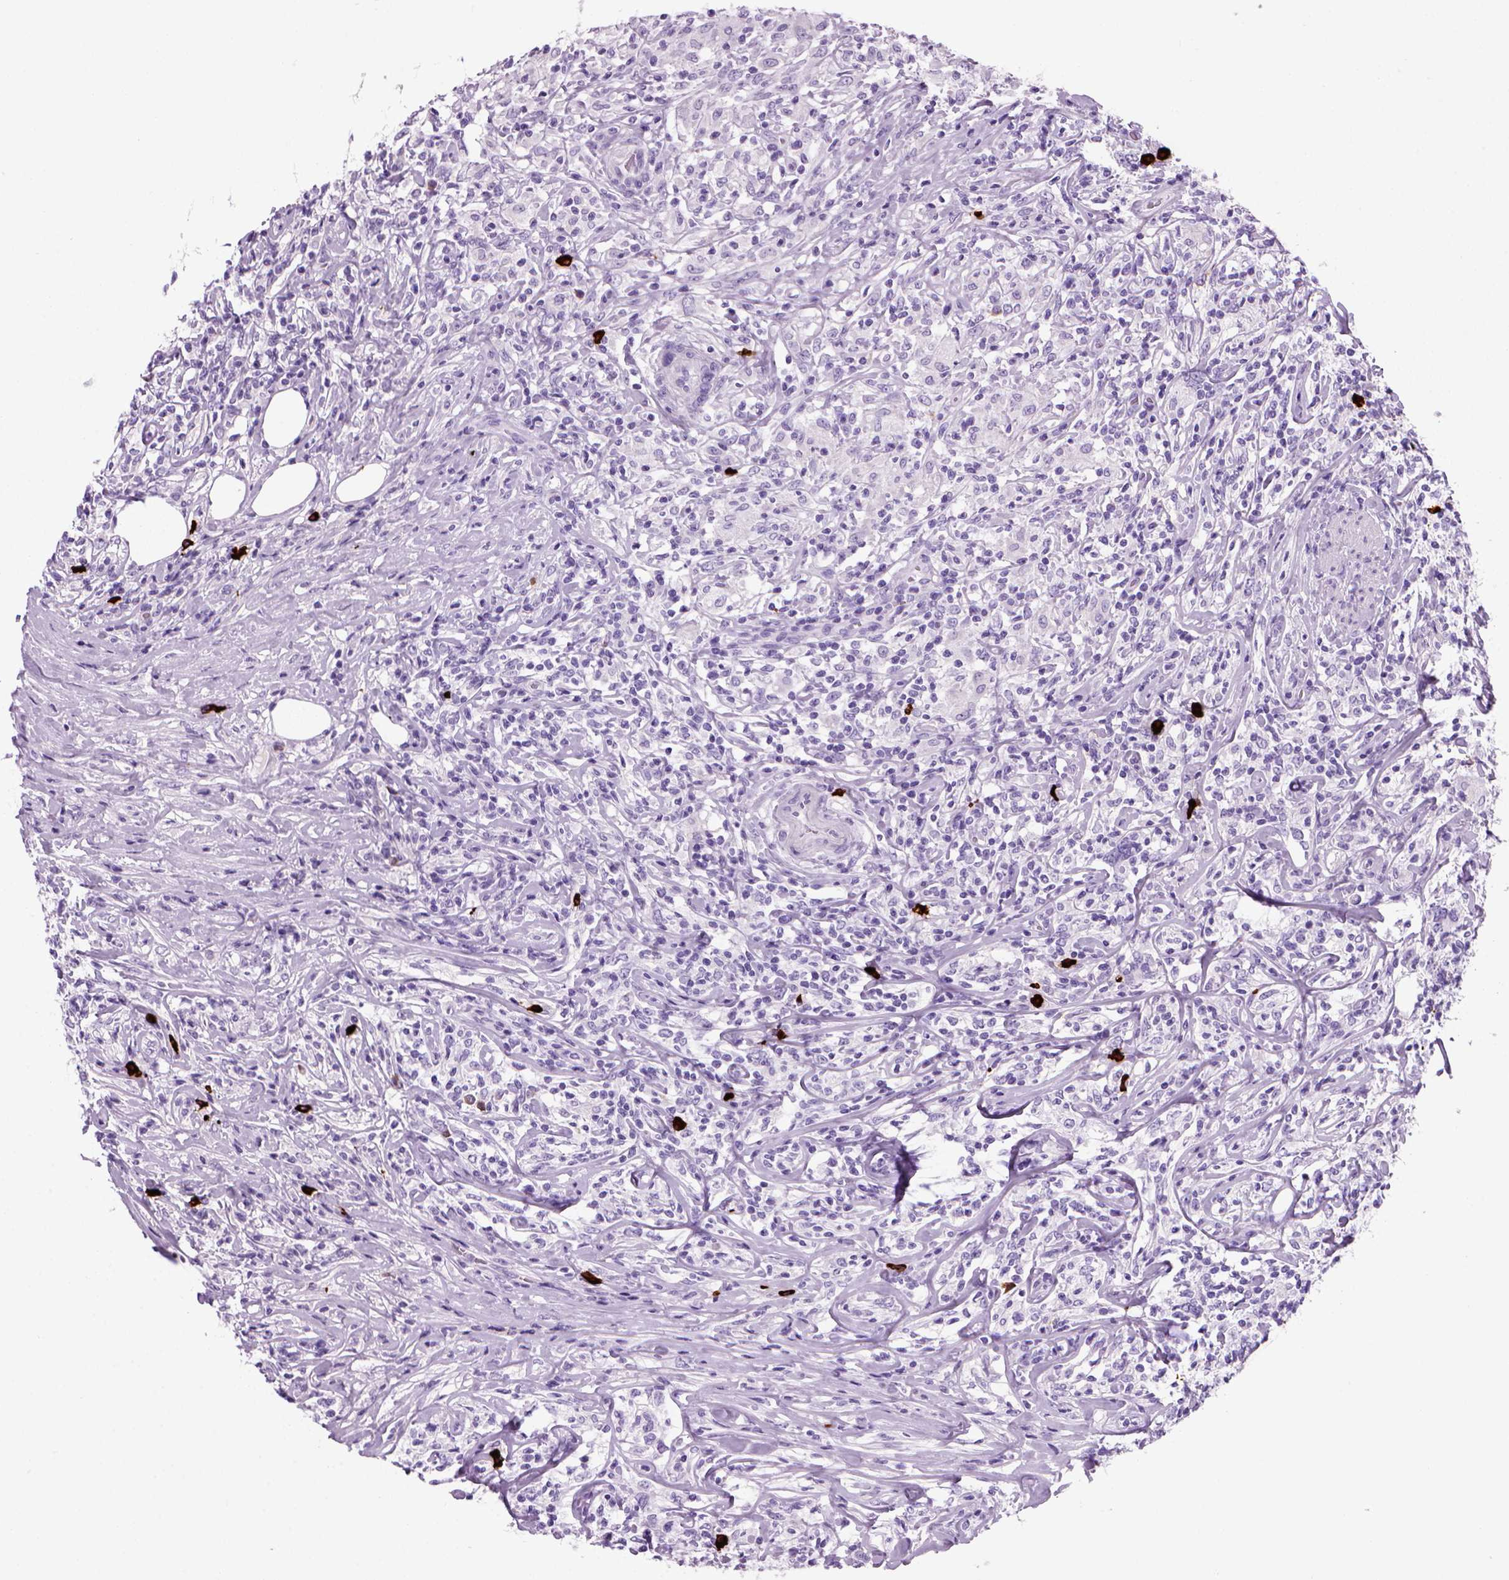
{"staining": {"intensity": "negative", "quantity": "none", "location": "none"}, "tissue": "lymphoma", "cell_type": "Tumor cells", "image_type": "cancer", "snomed": [{"axis": "morphology", "description": "Malignant lymphoma, non-Hodgkin's type, High grade"}, {"axis": "topography", "description": "Lymph node"}], "caption": "This is a image of immunohistochemistry (IHC) staining of lymphoma, which shows no positivity in tumor cells.", "gene": "MZB1", "patient": {"sex": "female", "age": 84}}